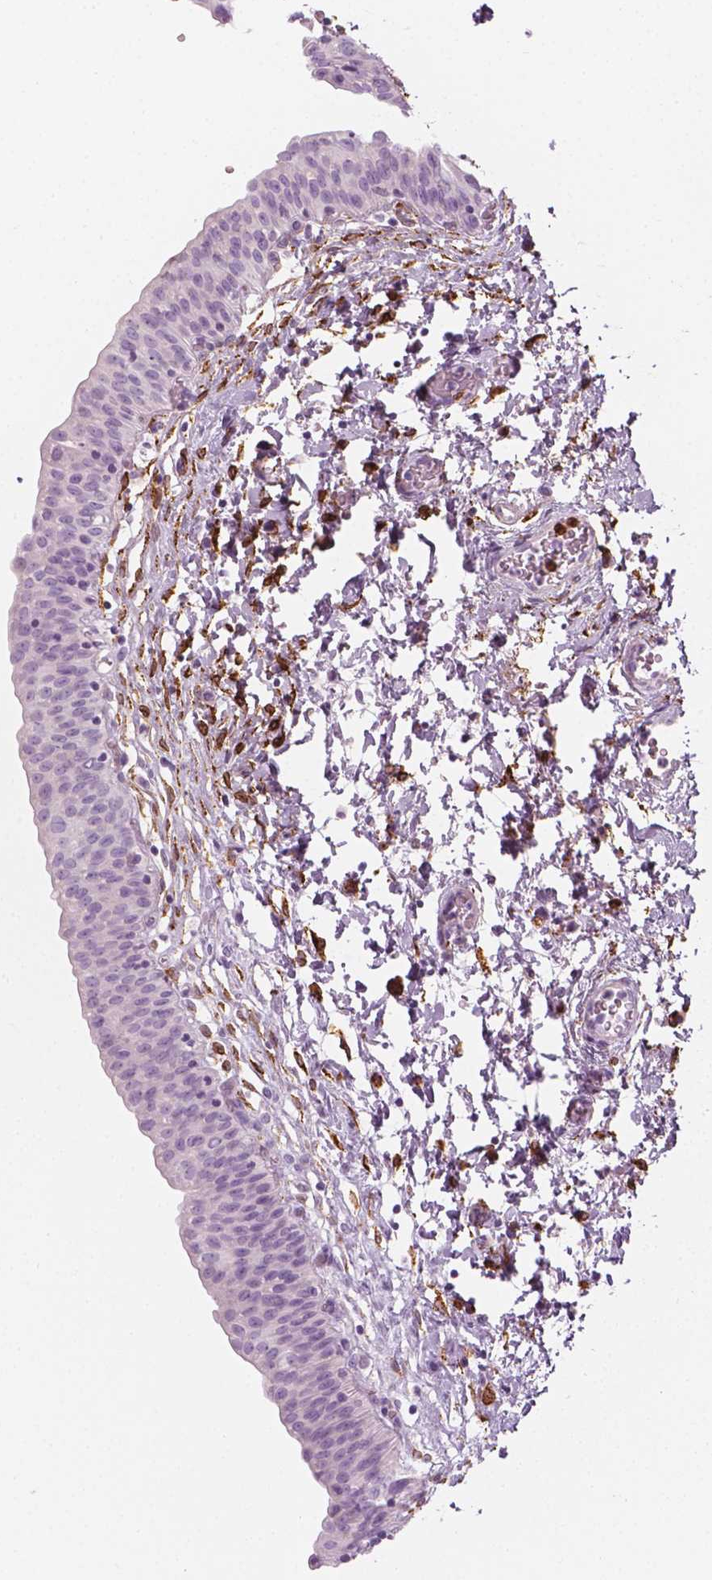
{"staining": {"intensity": "negative", "quantity": "none", "location": "none"}, "tissue": "urinary bladder", "cell_type": "Urothelial cells", "image_type": "normal", "snomed": [{"axis": "morphology", "description": "Normal tissue, NOS"}, {"axis": "topography", "description": "Urinary bladder"}], "caption": "Urinary bladder stained for a protein using immunohistochemistry (IHC) shows no staining urothelial cells.", "gene": "CES1", "patient": {"sex": "male", "age": 56}}